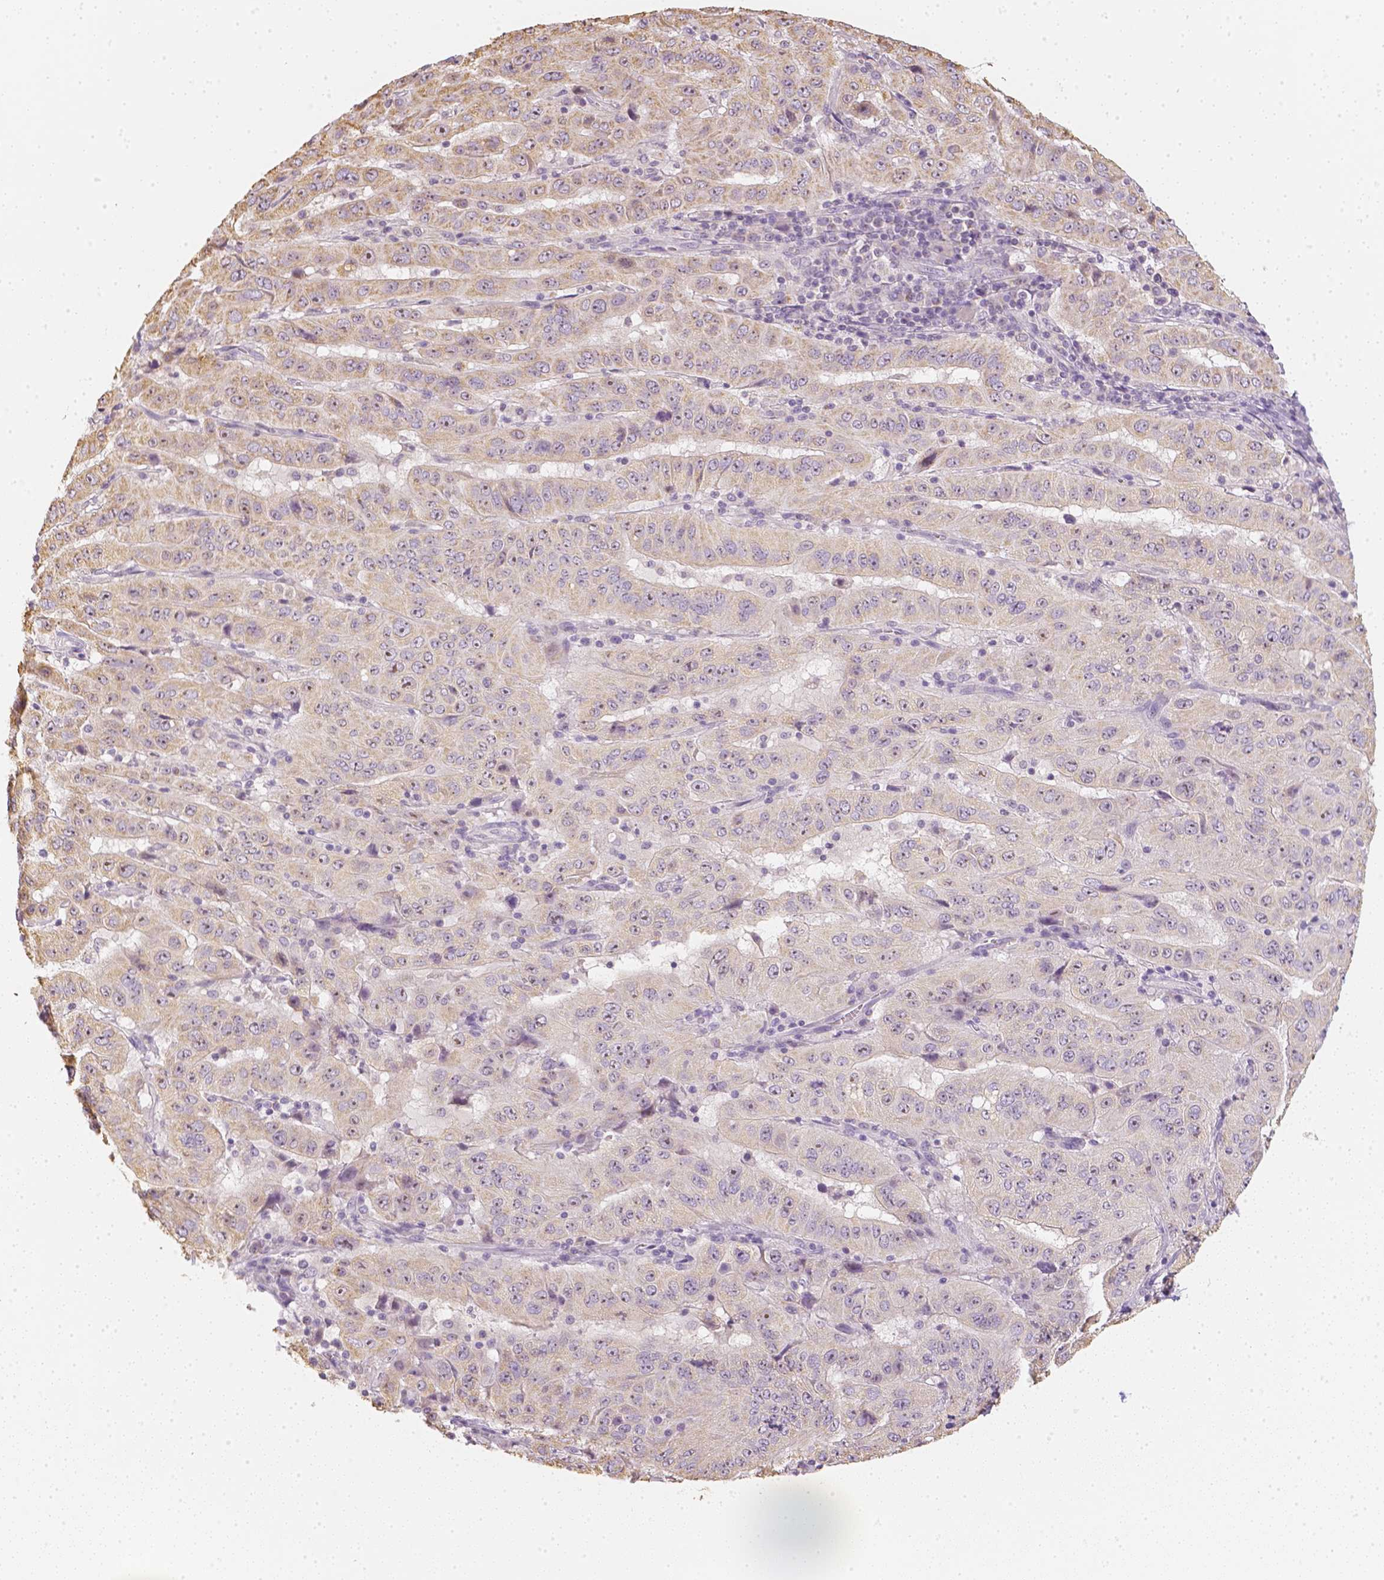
{"staining": {"intensity": "weak", "quantity": ">75%", "location": "cytoplasmic/membranous"}, "tissue": "pancreatic cancer", "cell_type": "Tumor cells", "image_type": "cancer", "snomed": [{"axis": "morphology", "description": "Adenocarcinoma, NOS"}, {"axis": "topography", "description": "Pancreas"}], "caption": "Pancreatic cancer stained with DAB IHC demonstrates low levels of weak cytoplasmic/membranous staining in about >75% of tumor cells.", "gene": "NVL", "patient": {"sex": "male", "age": 63}}